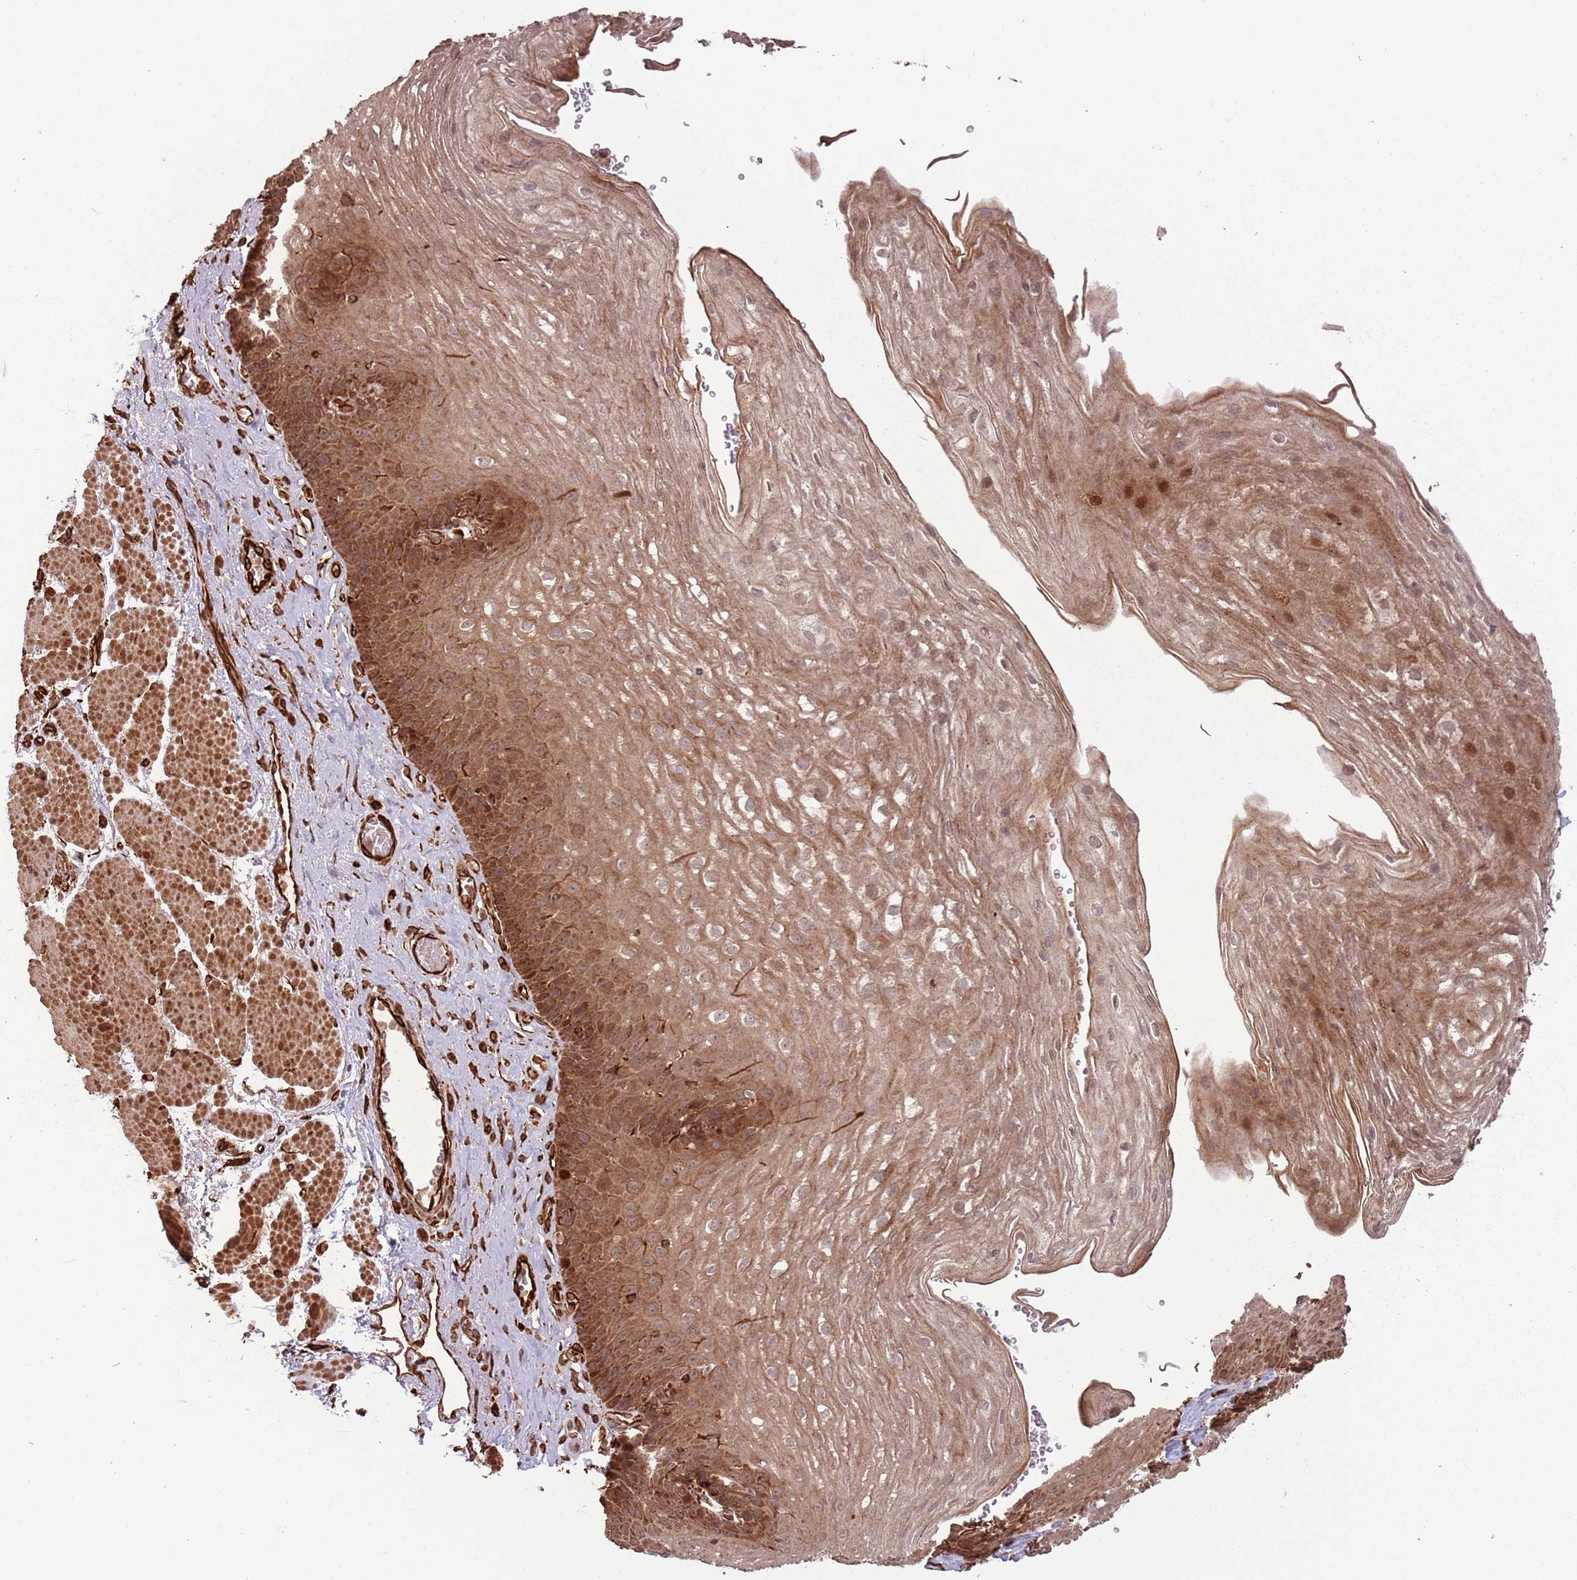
{"staining": {"intensity": "strong", "quantity": ">75%", "location": "cytoplasmic/membranous,nuclear"}, "tissue": "esophagus", "cell_type": "Squamous epithelial cells", "image_type": "normal", "snomed": [{"axis": "morphology", "description": "Normal tissue, NOS"}, {"axis": "topography", "description": "Esophagus"}], "caption": "Strong cytoplasmic/membranous,nuclear protein positivity is present in about >75% of squamous epithelial cells in esophagus. (Brightfield microscopy of DAB IHC at high magnification).", "gene": "ADAMTS3", "patient": {"sex": "female", "age": 66}}